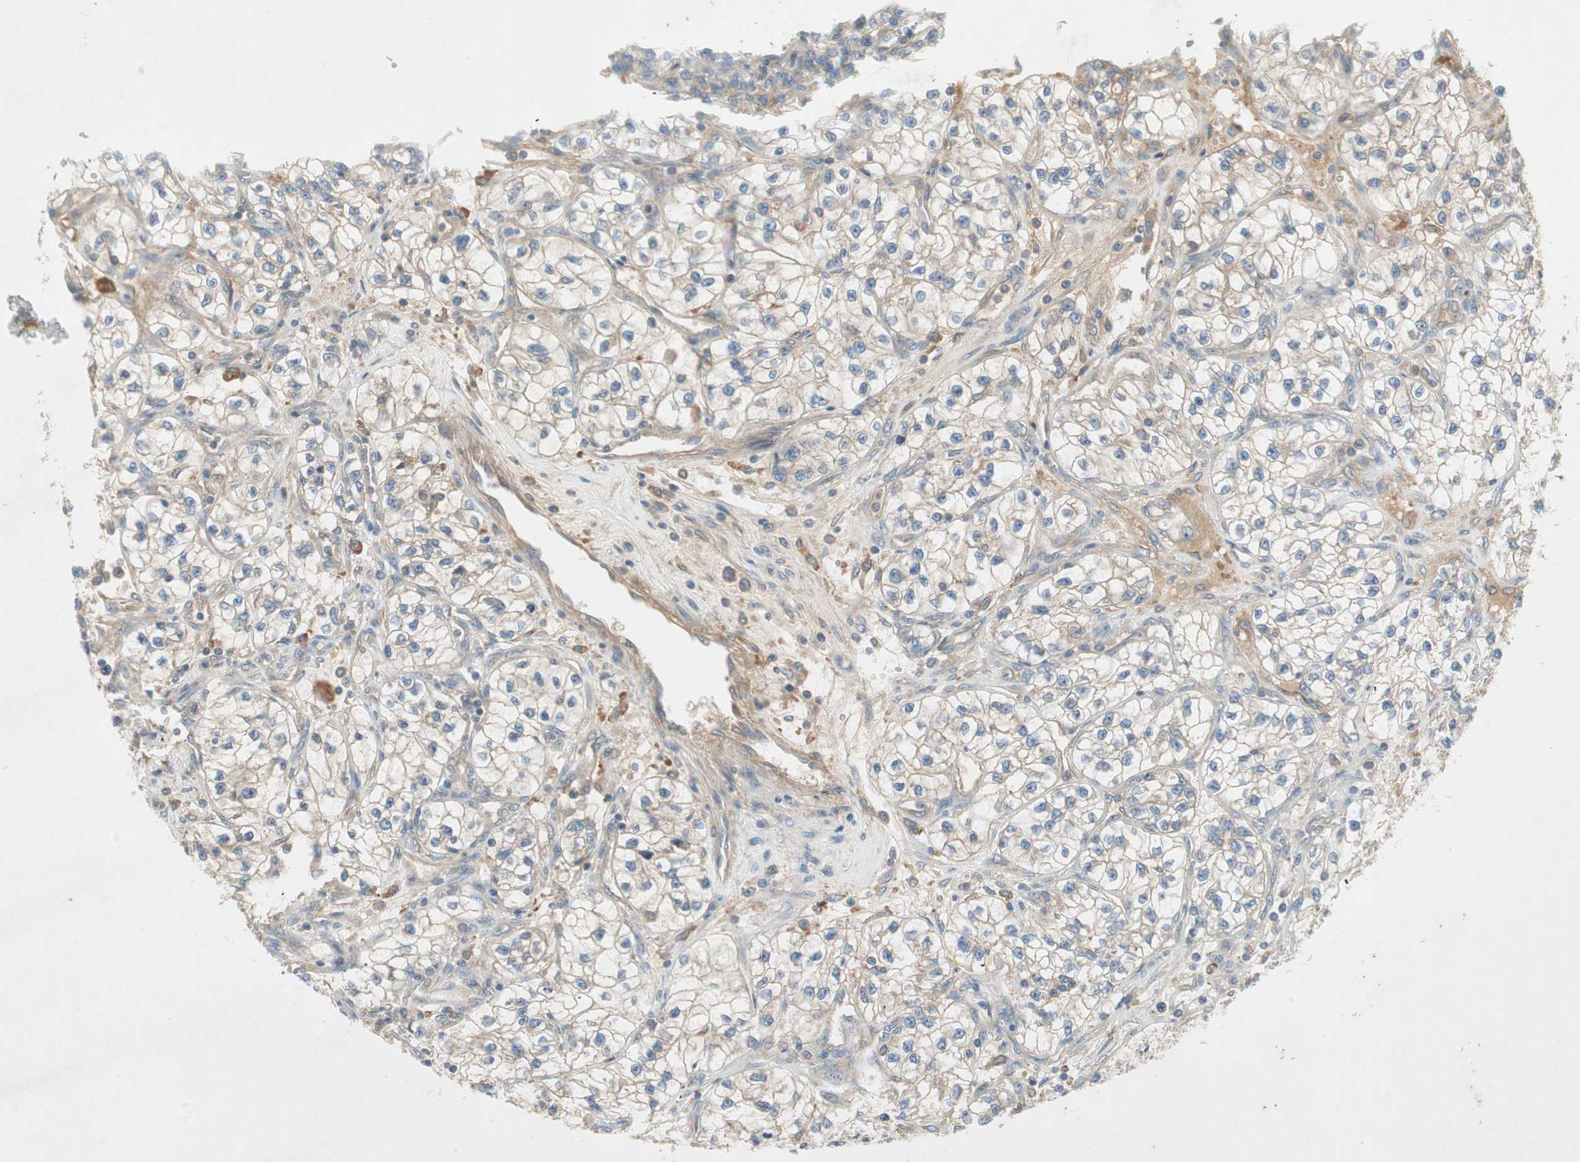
{"staining": {"intensity": "weak", "quantity": "<25%", "location": "cytoplasmic/membranous"}, "tissue": "renal cancer", "cell_type": "Tumor cells", "image_type": "cancer", "snomed": [{"axis": "morphology", "description": "Adenocarcinoma, NOS"}, {"axis": "topography", "description": "Kidney"}], "caption": "A high-resolution histopathology image shows IHC staining of adenocarcinoma (renal), which exhibits no significant positivity in tumor cells.", "gene": "RNGTT", "patient": {"sex": "female", "age": 57}}